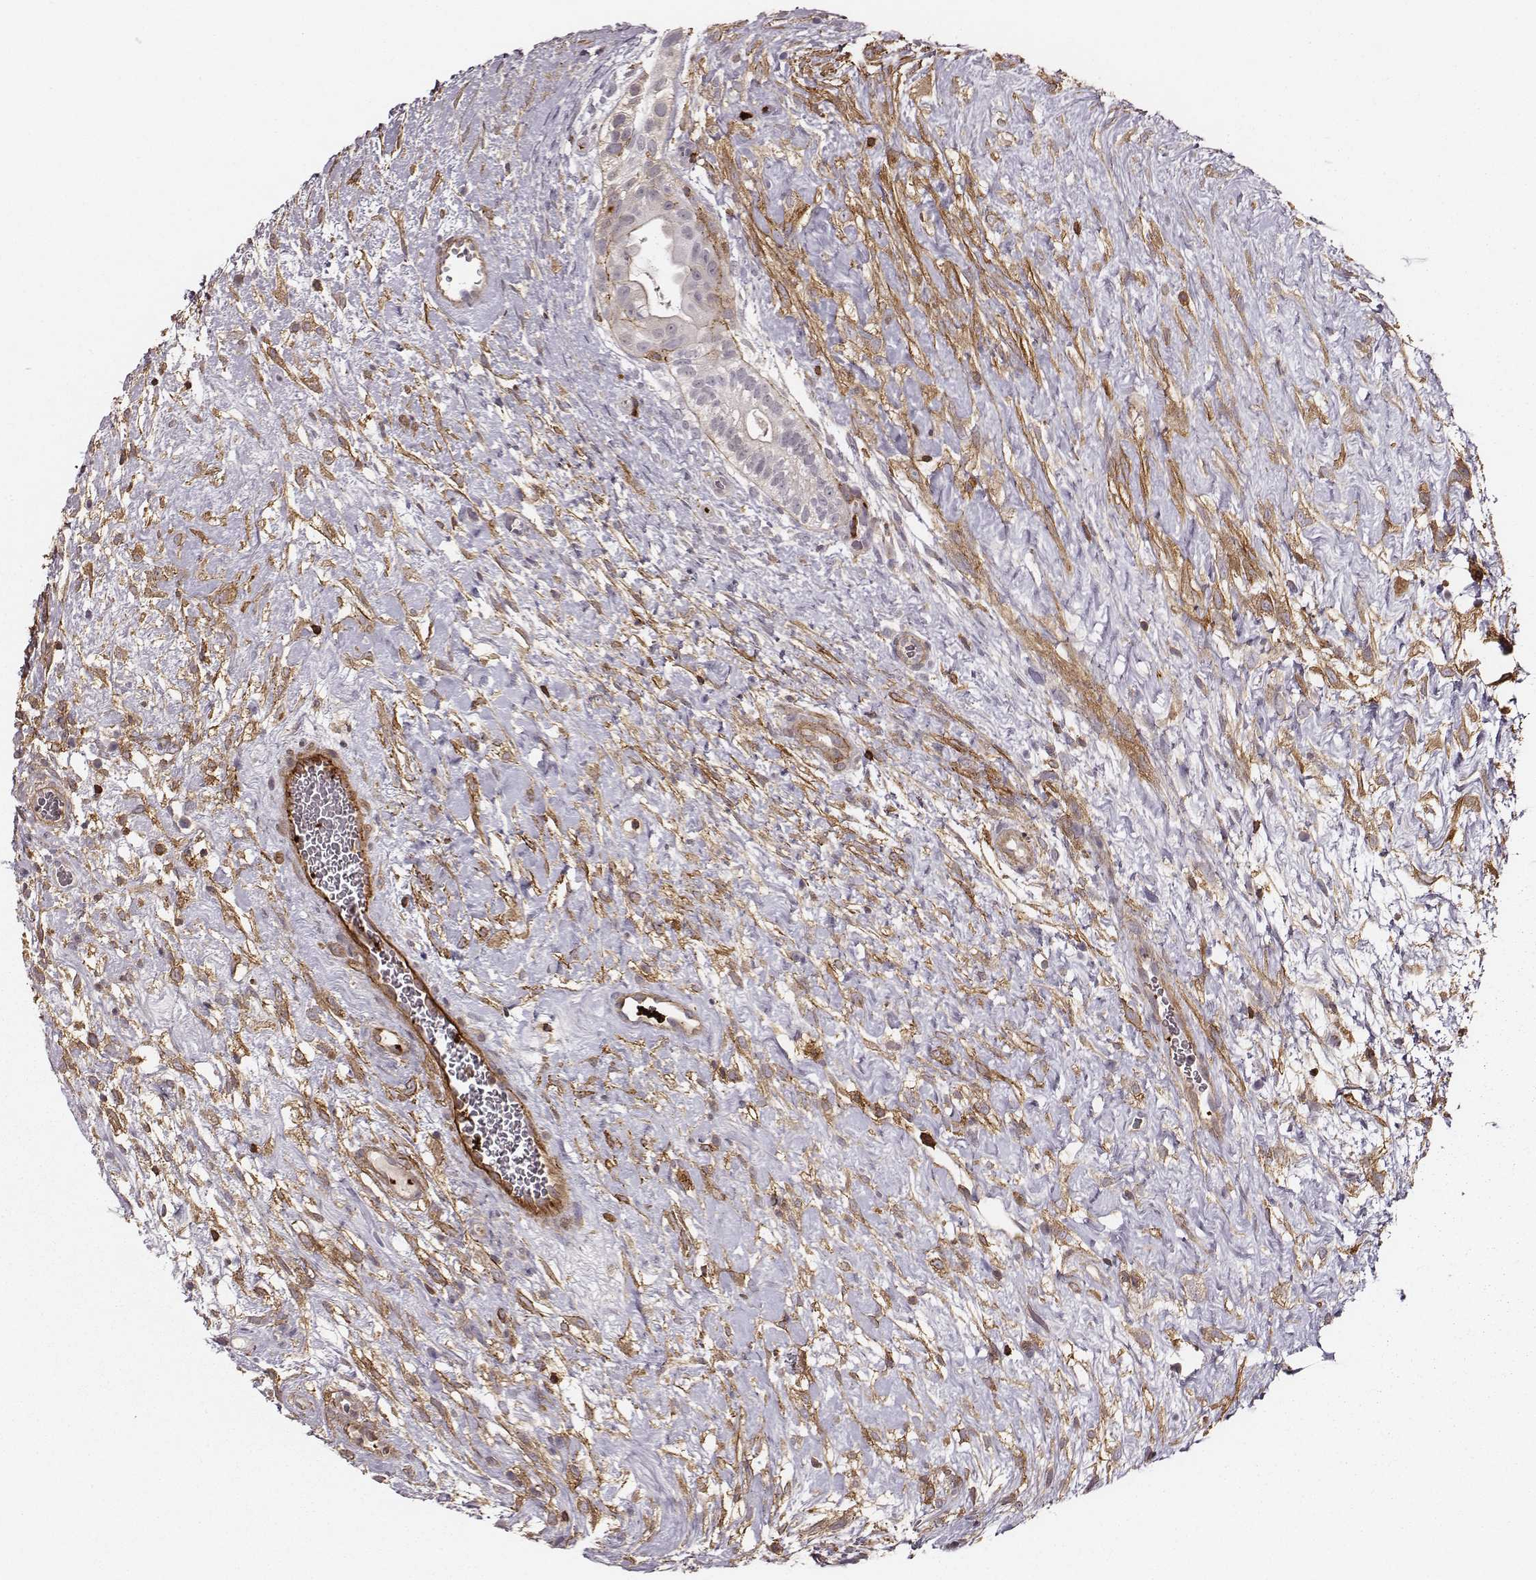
{"staining": {"intensity": "moderate", "quantity": "<25%", "location": "cytoplasmic/membranous"}, "tissue": "testis cancer", "cell_type": "Tumor cells", "image_type": "cancer", "snomed": [{"axis": "morphology", "description": "Normal tissue, NOS"}, {"axis": "morphology", "description": "Carcinoma, Embryonal, NOS"}, {"axis": "topography", "description": "Testis"}], "caption": "An image of human testis embryonal carcinoma stained for a protein displays moderate cytoplasmic/membranous brown staining in tumor cells. The staining was performed using DAB (3,3'-diaminobenzidine), with brown indicating positive protein expression. Nuclei are stained blue with hematoxylin.", "gene": "ZYX", "patient": {"sex": "male", "age": 32}}